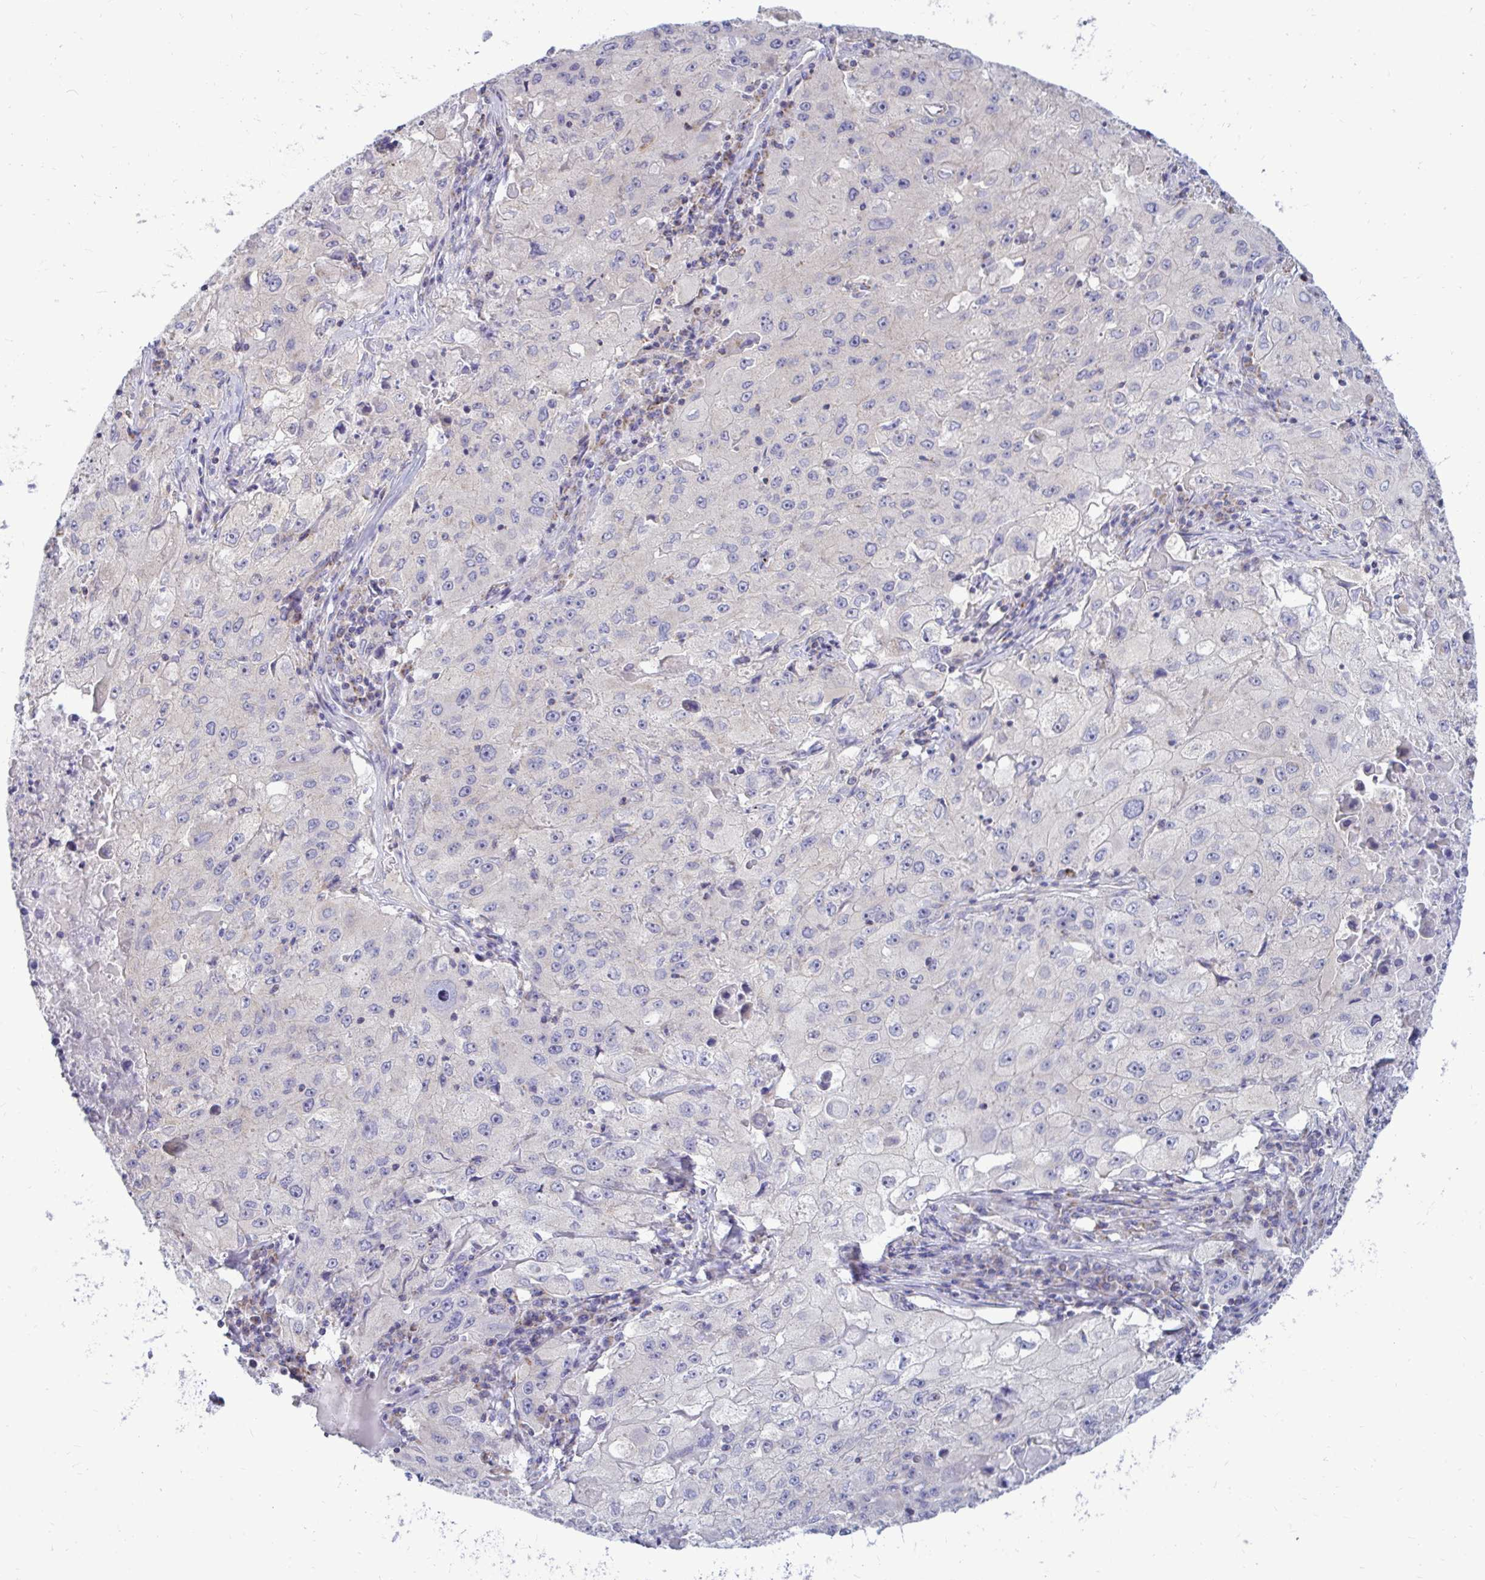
{"staining": {"intensity": "negative", "quantity": "none", "location": "none"}, "tissue": "lung cancer", "cell_type": "Tumor cells", "image_type": "cancer", "snomed": [{"axis": "morphology", "description": "Squamous cell carcinoma, NOS"}, {"axis": "topography", "description": "Lung"}], "caption": "DAB (3,3'-diaminobenzidine) immunohistochemical staining of human lung cancer shows no significant staining in tumor cells. Brightfield microscopy of immunohistochemistry stained with DAB (3,3'-diaminobenzidine) (brown) and hematoxylin (blue), captured at high magnification.", "gene": "OR10R2", "patient": {"sex": "male", "age": 63}}